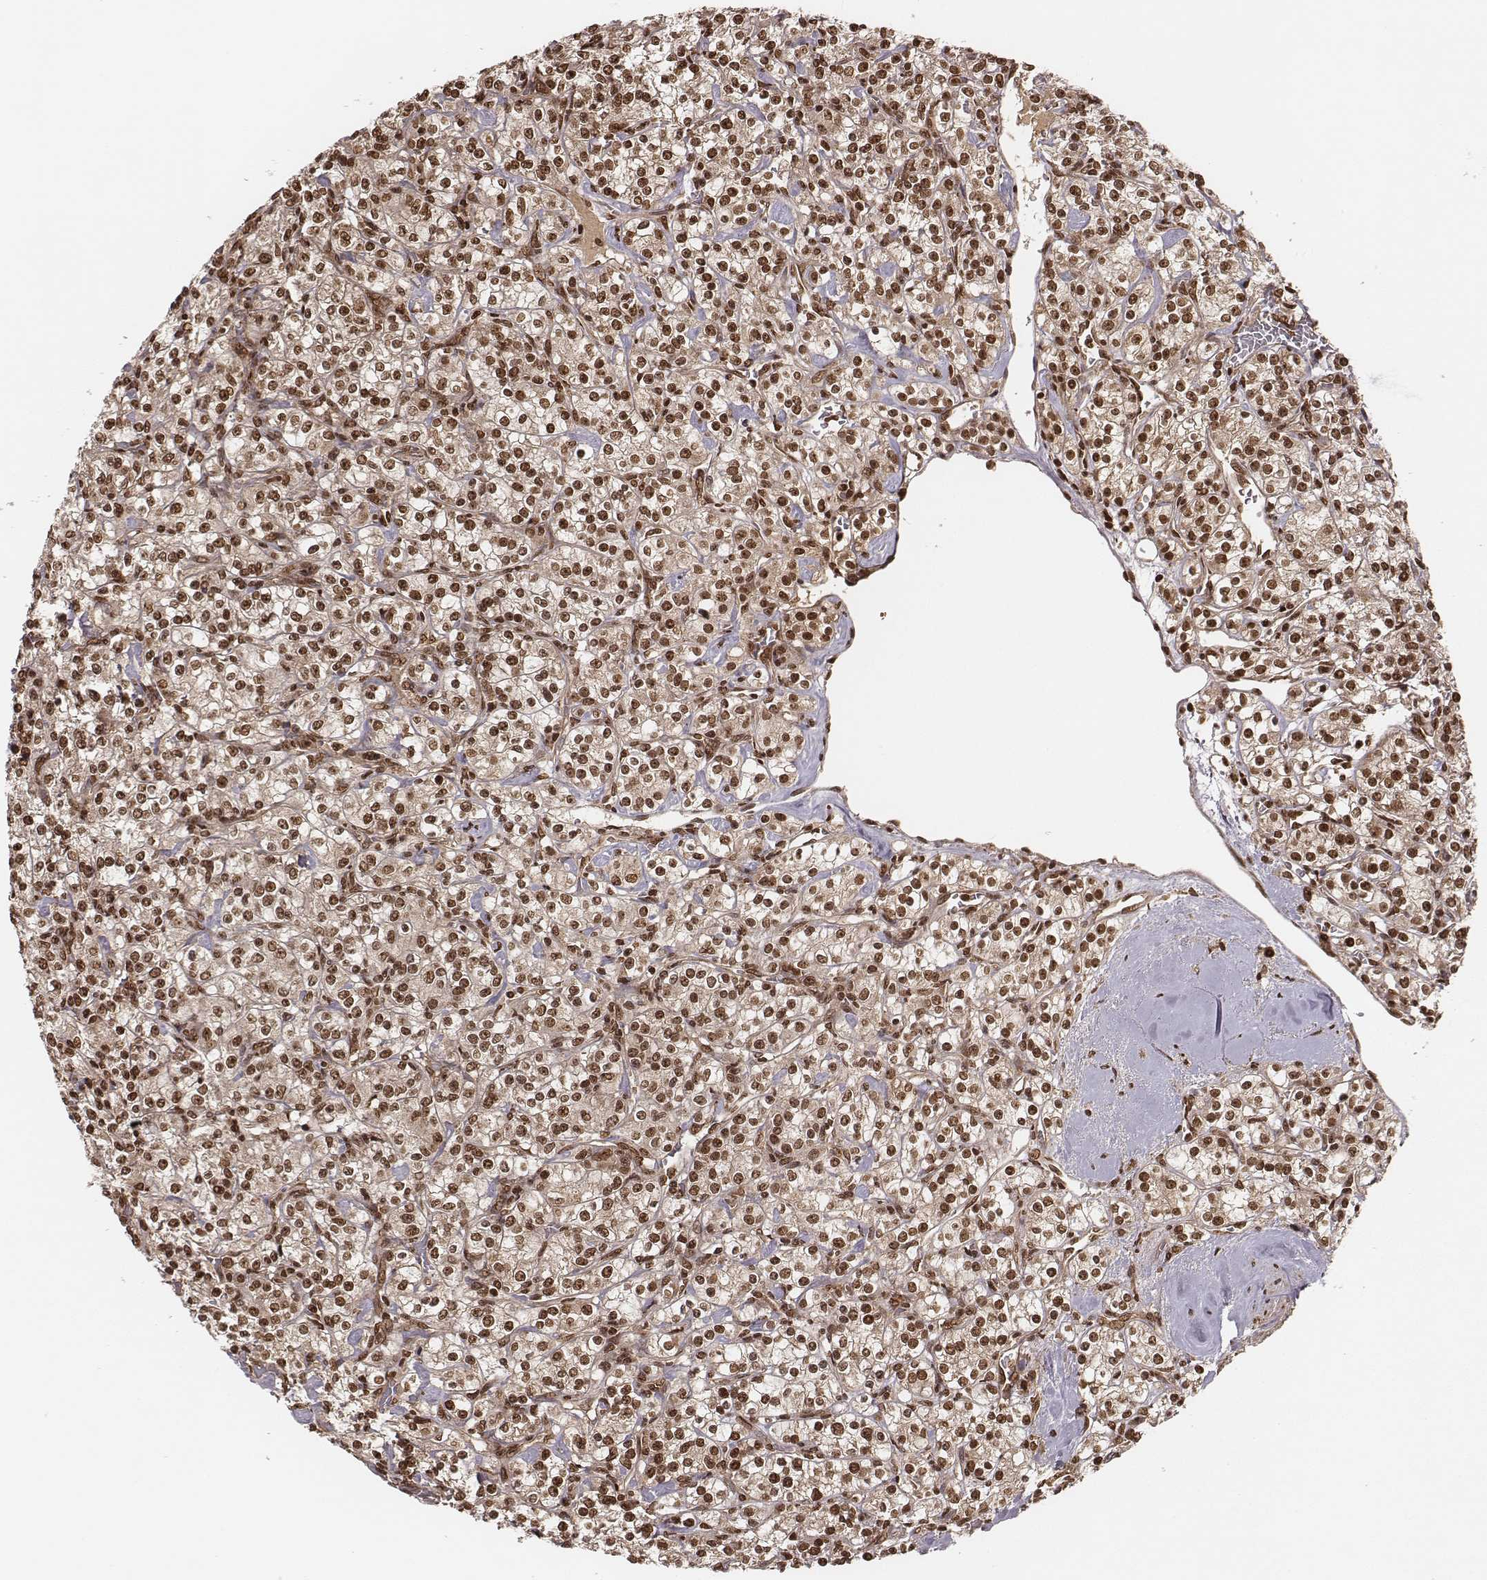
{"staining": {"intensity": "strong", "quantity": ">75%", "location": "nuclear"}, "tissue": "renal cancer", "cell_type": "Tumor cells", "image_type": "cancer", "snomed": [{"axis": "morphology", "description": "Adenocarcinoma, NOS"}, {"axis": "topography", "description": "Kidney"}], "caption": "Immunohistochemistry (IHC) micrograph of human renal adenocarcinoma stained for a protein (brown), which exhibits high levels of strong nuclear expression in about >75% of tumor cells.", "gene": "NFX1", "patient": {"sex": "male", "age": 77}}